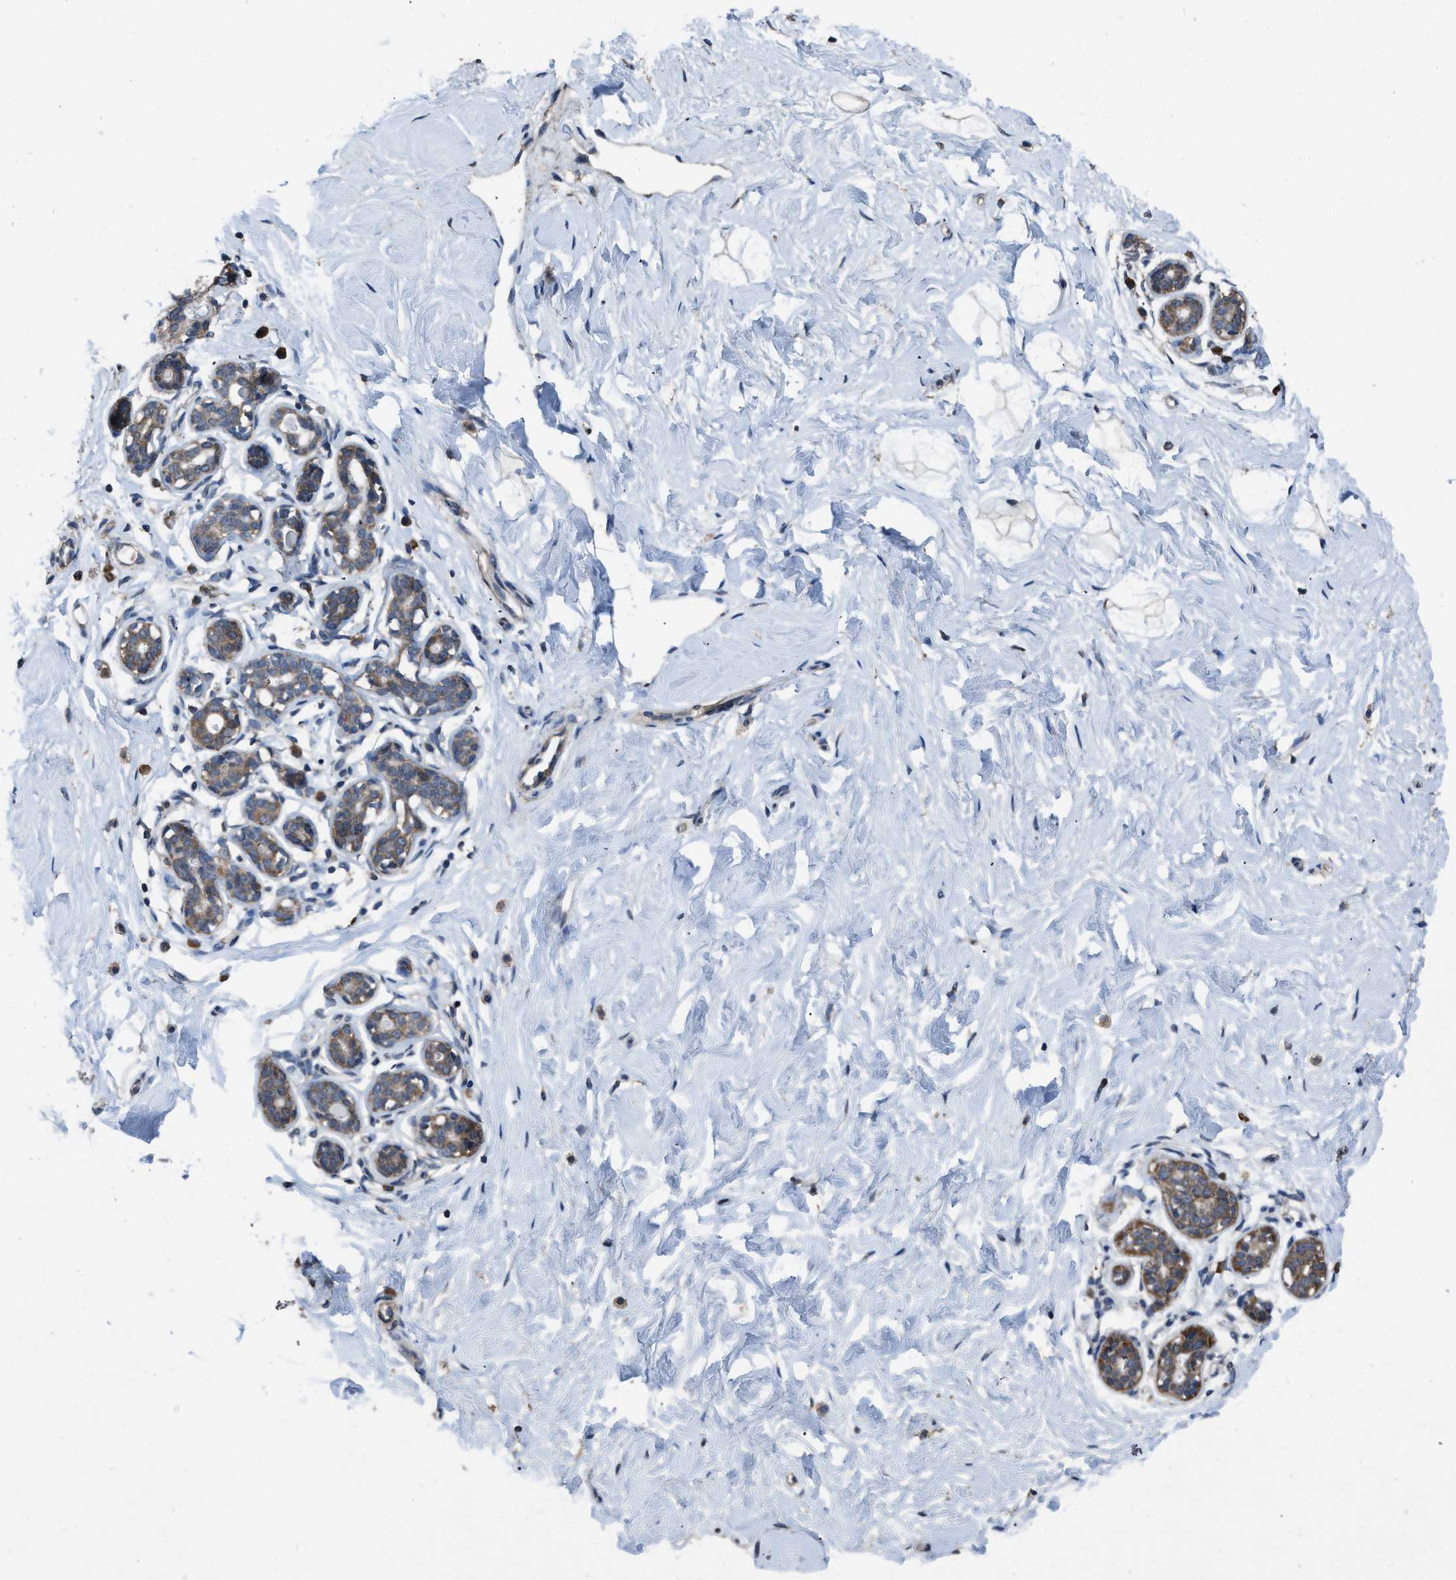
{"staining": {"intensity": "negative", "quantity": "none", "location": "none"}, "tissue": "breast", "cell_type": "Adipocytes", "image_type": "normal", "snomed": [{"axis": "morphology", "description": "Normal tissue, NOS"}, {"axis": "topography", "description": "Breast"}], "caption": "Immunohistochemical staining of benign human breast demonstrates no significant positivity in adipocytes.", "gene": "ARL6", "patient": {"sex": "female", "age": 23}}